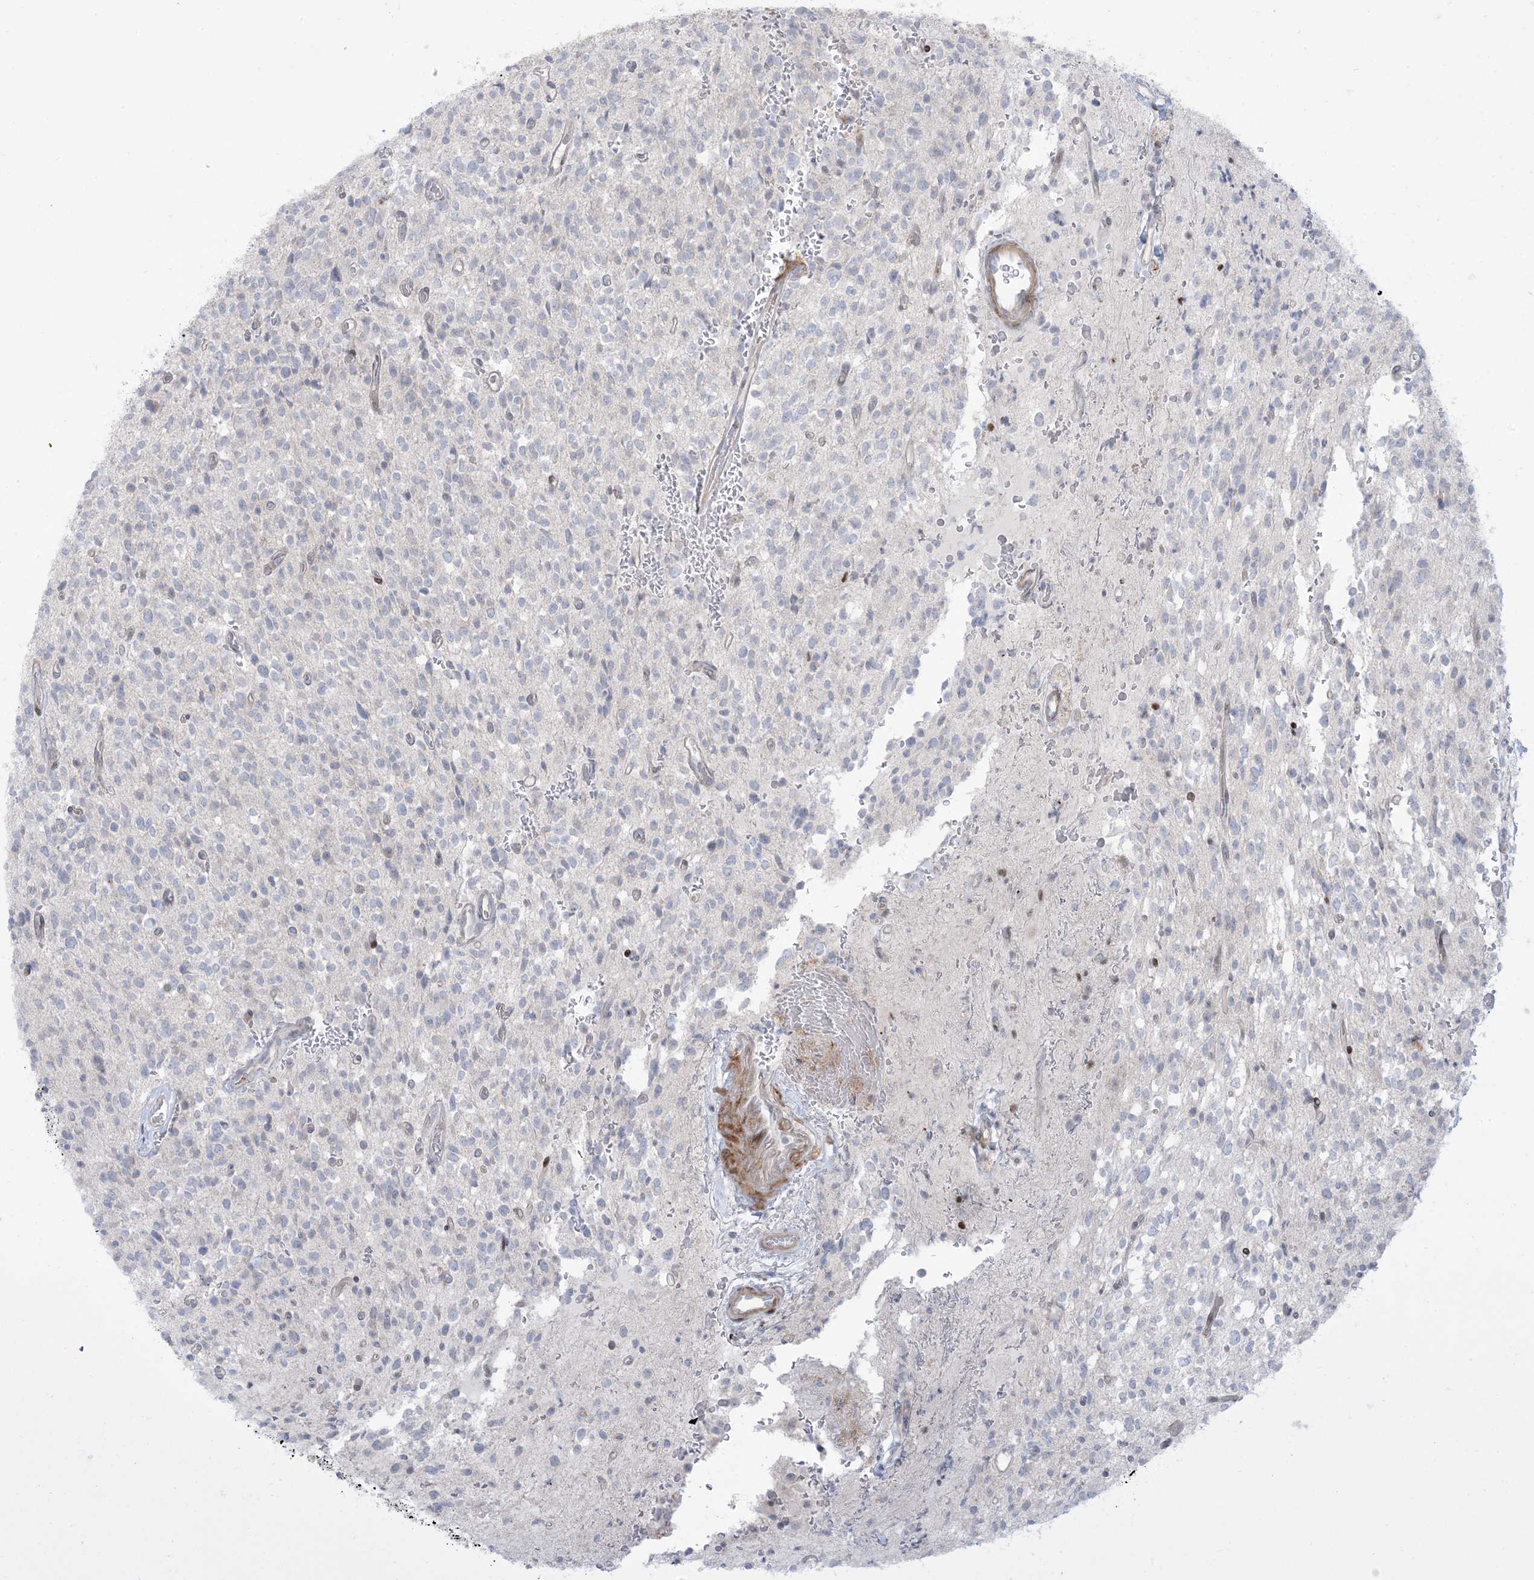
{"staining": {"intensity": "negative", "quantity": "none", "location": "none"}, "tissue": "glioma", "cell_type": "Tumor cells", "image_type": "cancer", "snomed": [{"axis": "morphology", "description": "Glioma, malignant, High grade"}, {"axis": "topography", "description": "Brain"}], "caption": "DAB (3,3'-diaminobenzidine) immunohistochemical staining of human malignant glioma (high-grade) demonstrates no significant staining in tumor cells.", "gene": "AFTPH", "patient": {"sex": "male", "age": 34}}